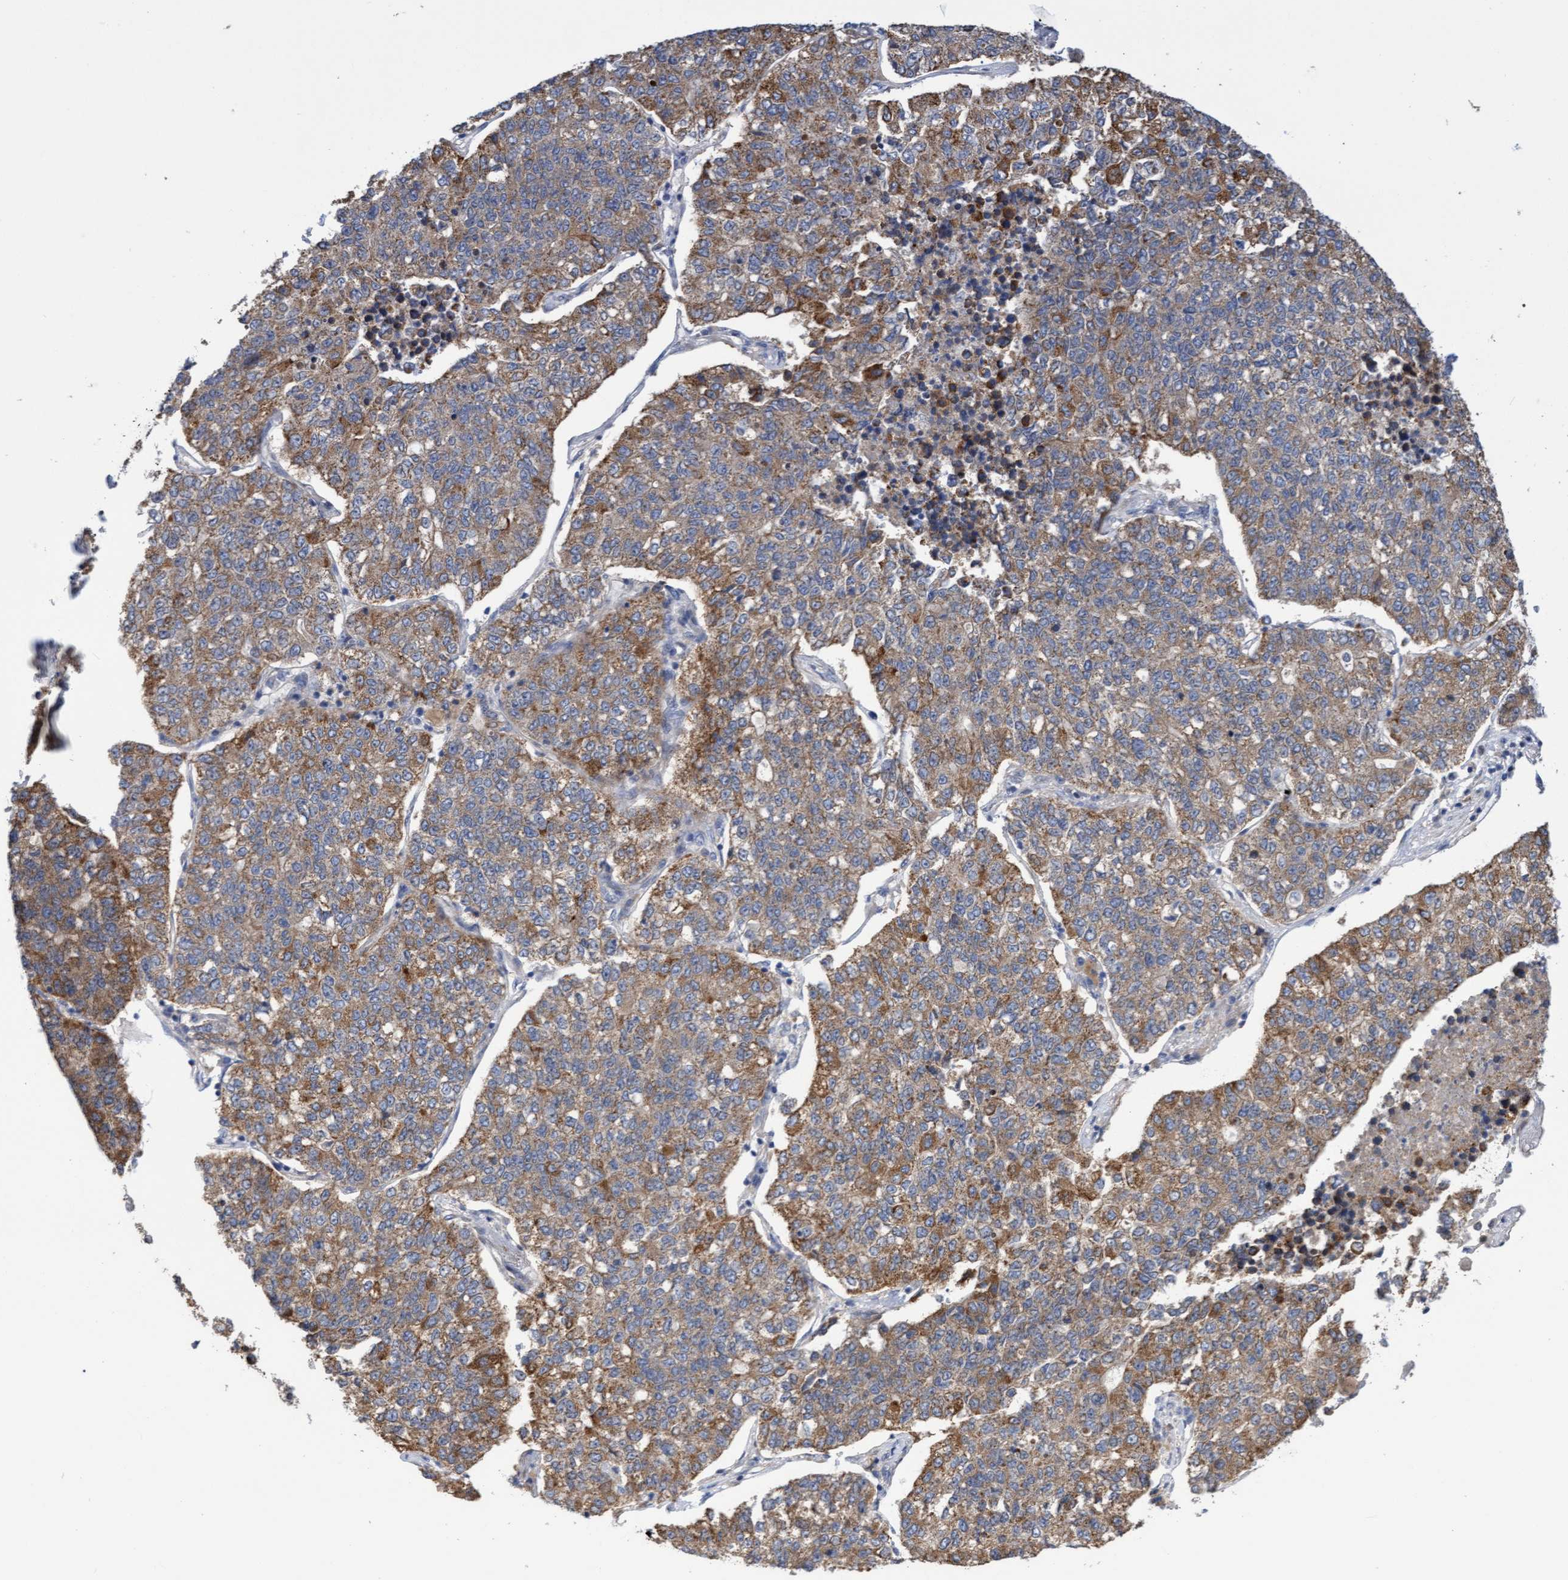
{"staining": {"intensity": "moderate", "quantity": ">75%", "location": "cytoplasmic/membranous"}, "tissue": "lung cancer", "cell_type": "Tumor cells", "image_type": "cancer", "snomed": [{"axis": "morphology", "description": "Adenocarcinoma, NOS"}, {"axis": "topography", "description": "Lung"}], "caption": "Lung adenocarcinoma was stained to show a protein in brown. There is medium levels of moderate cytoplasmic/membranous staining in approximately >75% of tumor cells.", "gene": "ITFG1", "patient": {"sex": "male", "age": 49}}